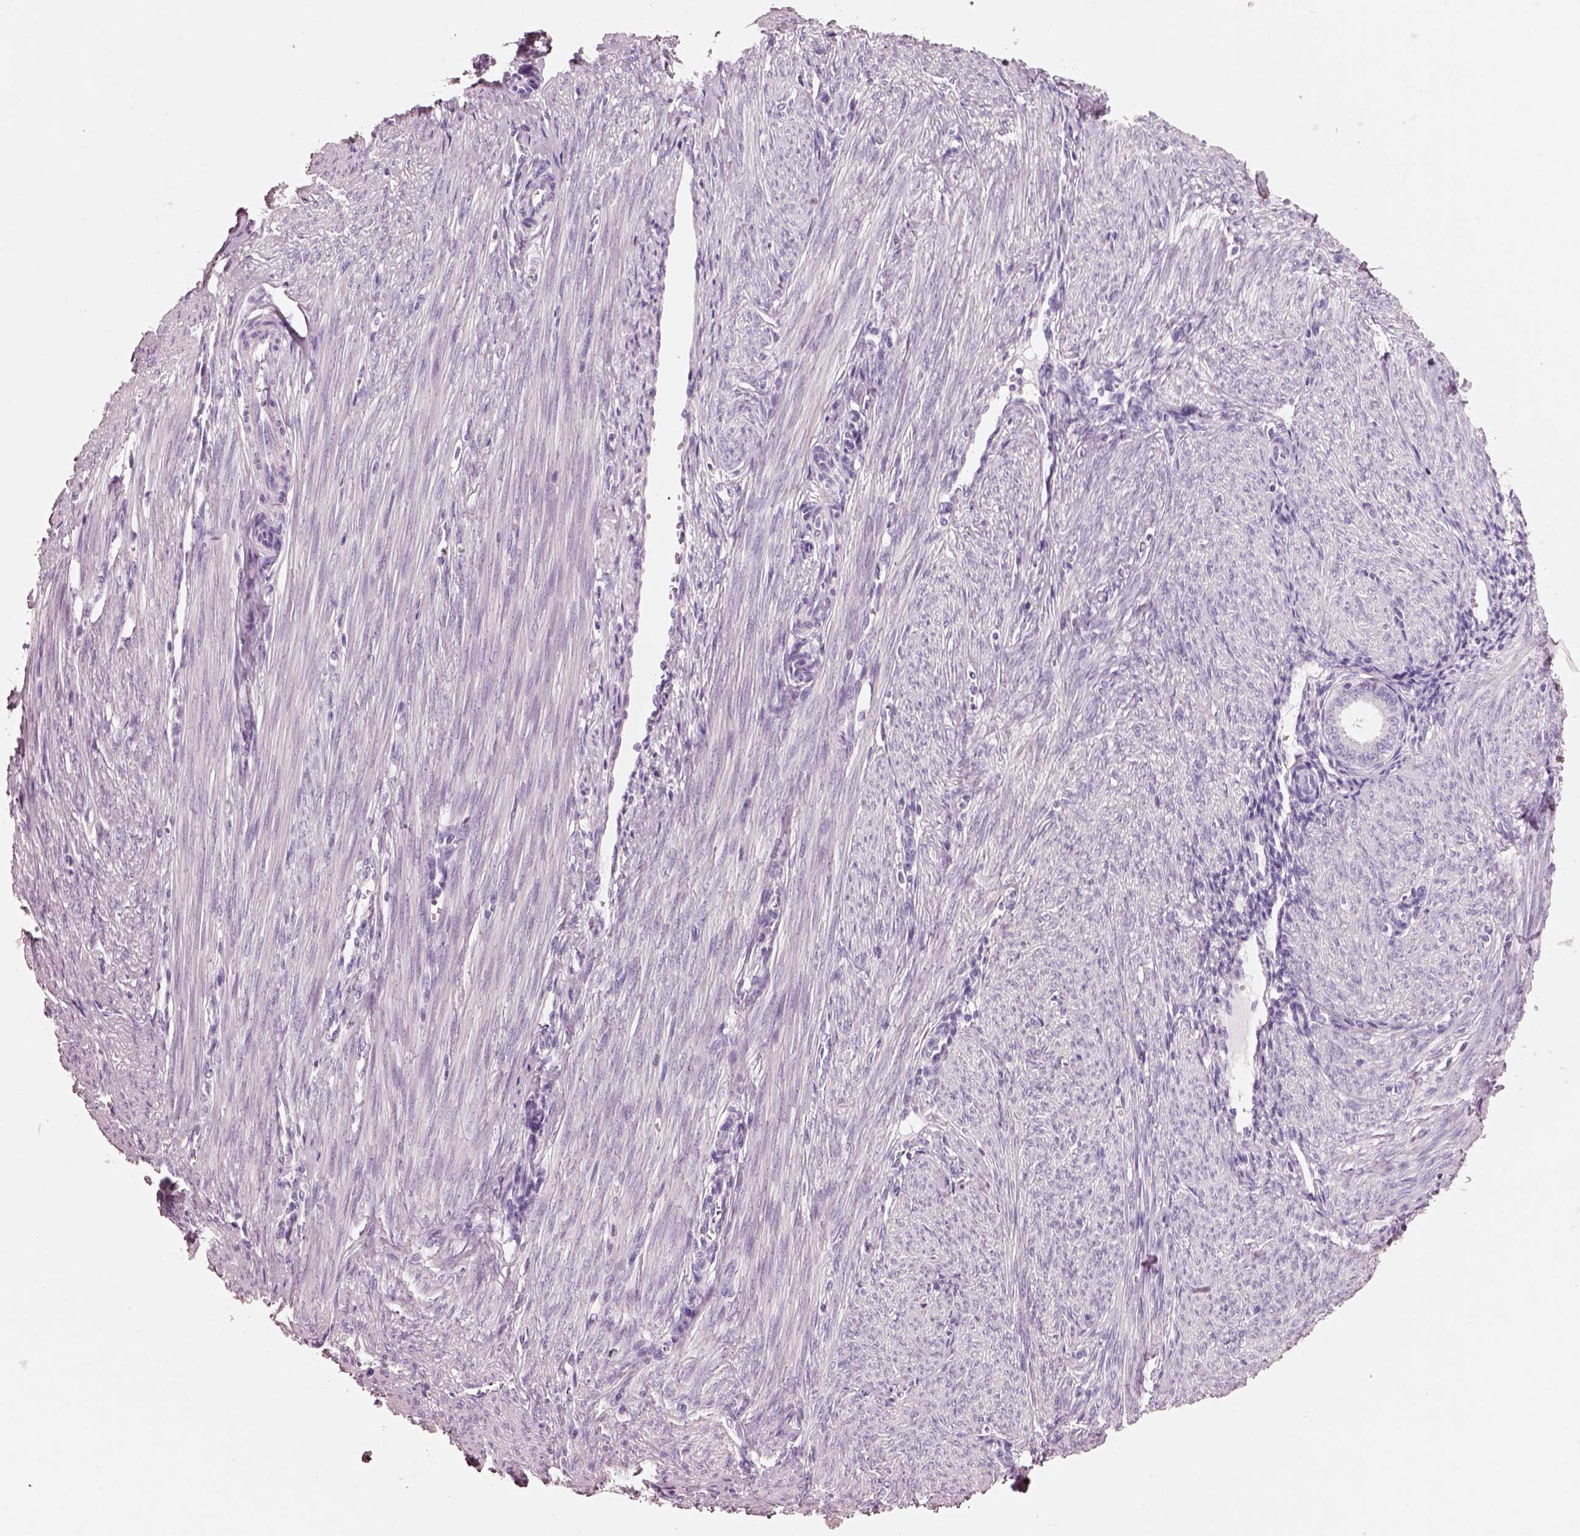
{"staining": {"intensity": "negative", "quantity": "none", "location": "none"}, "tissue": "endometrium", "cell_type": "Cells in endometrial stroma", "image_type": "normal", "snomed": [{"axis": "morphology", "description": "Normal tissue, NOS"}, {"axis": "topography", "description": "Endometrium"}], "caption": "A photomicrograph of endometrium stained for a protein displays no brown staining in cells in endometrial stroma.", "gene": "PNOC", "patient": {"sex": "female", "age": 39}}